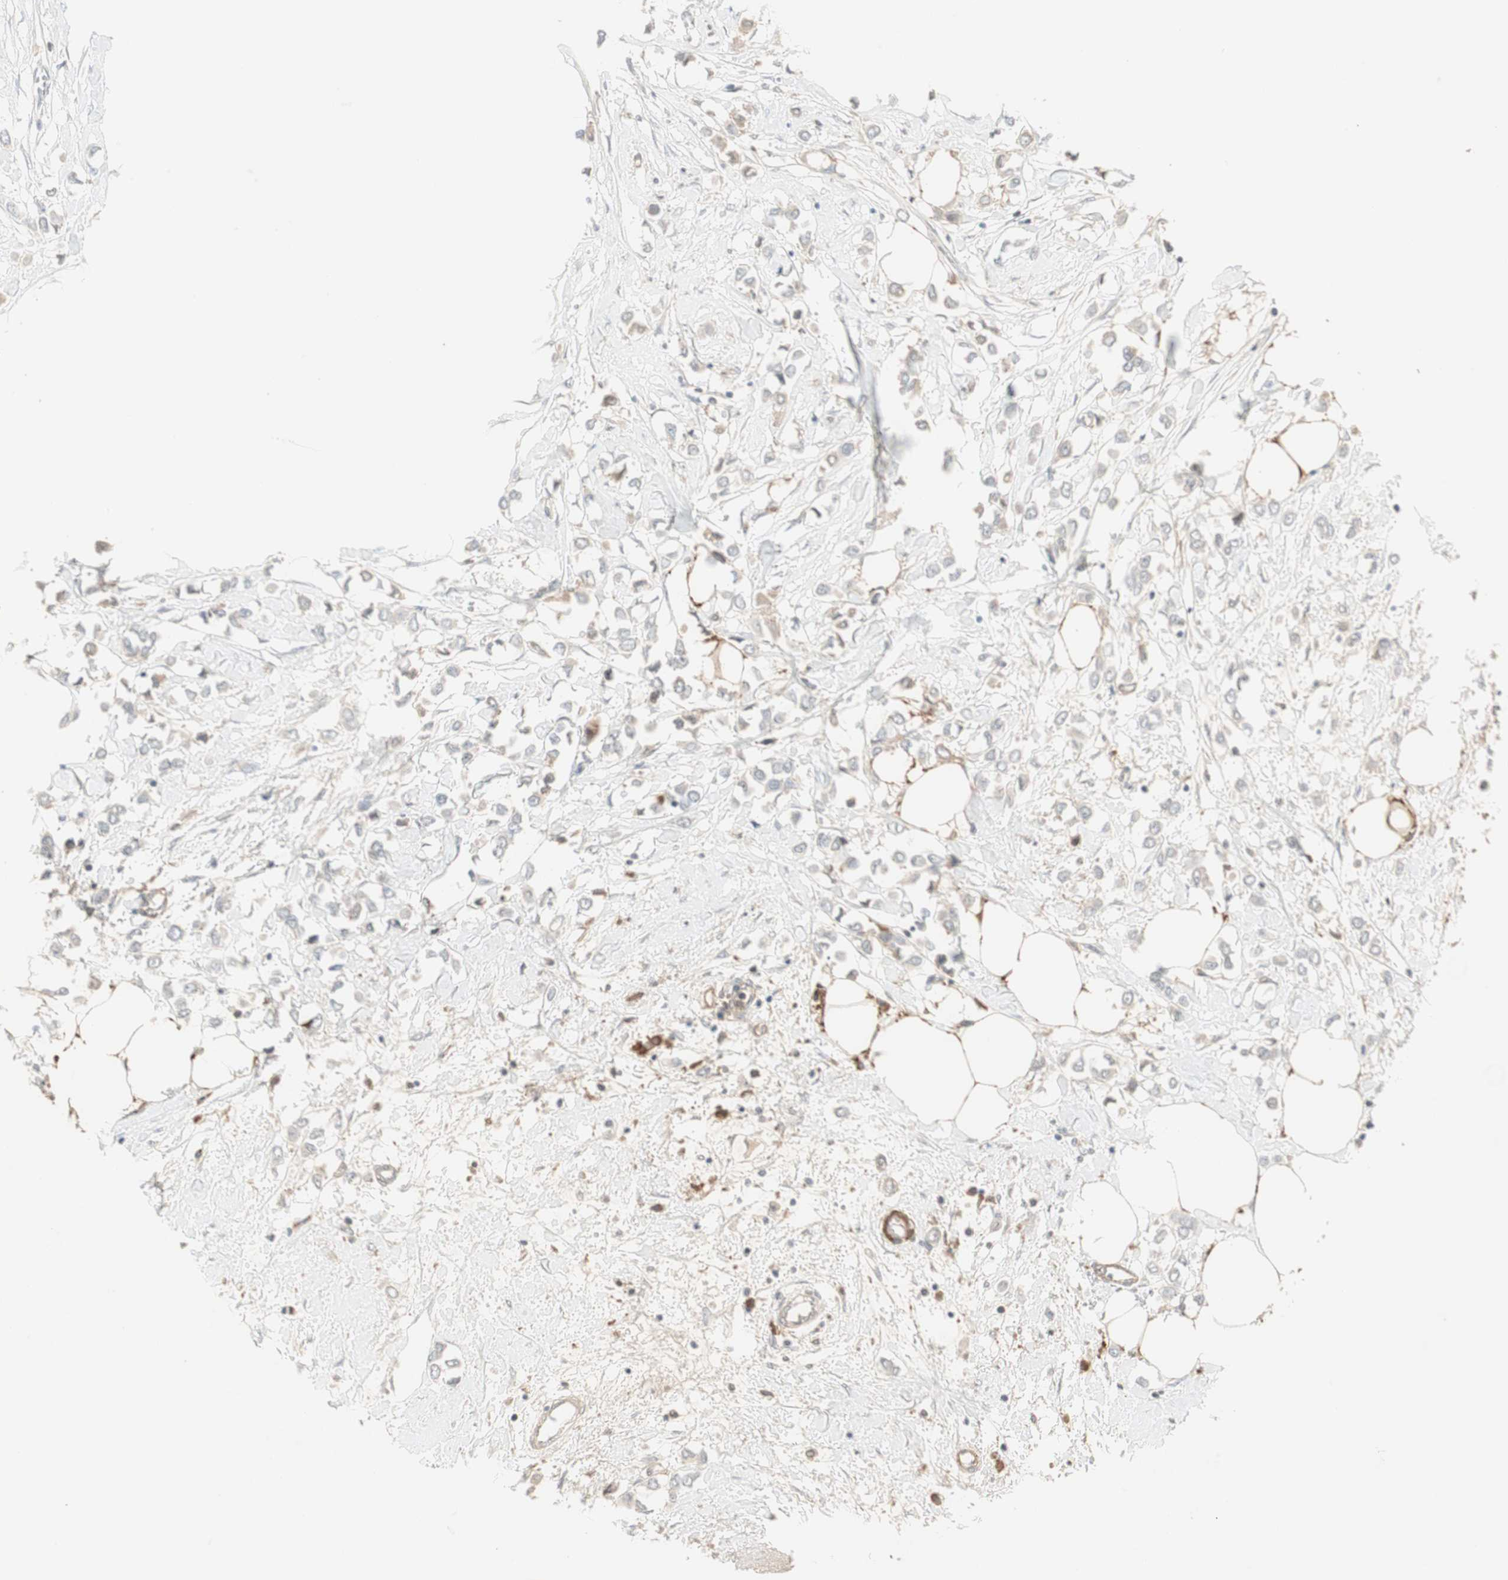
{"staining": {"intensity": "negative", "quantity": "none", "location": "none"}, "tissue": "breast cancer", "cell_type": "Tumor cells", "image_type": "cancer", "snomed": [{"axis": "morphology", "description": "Lobular carcinoma"}, {"axis": "topography", "description": "Breast"}], "caption": "This is a histopathology image of IHC staining of breast lobular carcinoma, which shows no positivity in tumor cells.", "gene": "RNGTT", "patient": {"sex": "female", "age": 51}}